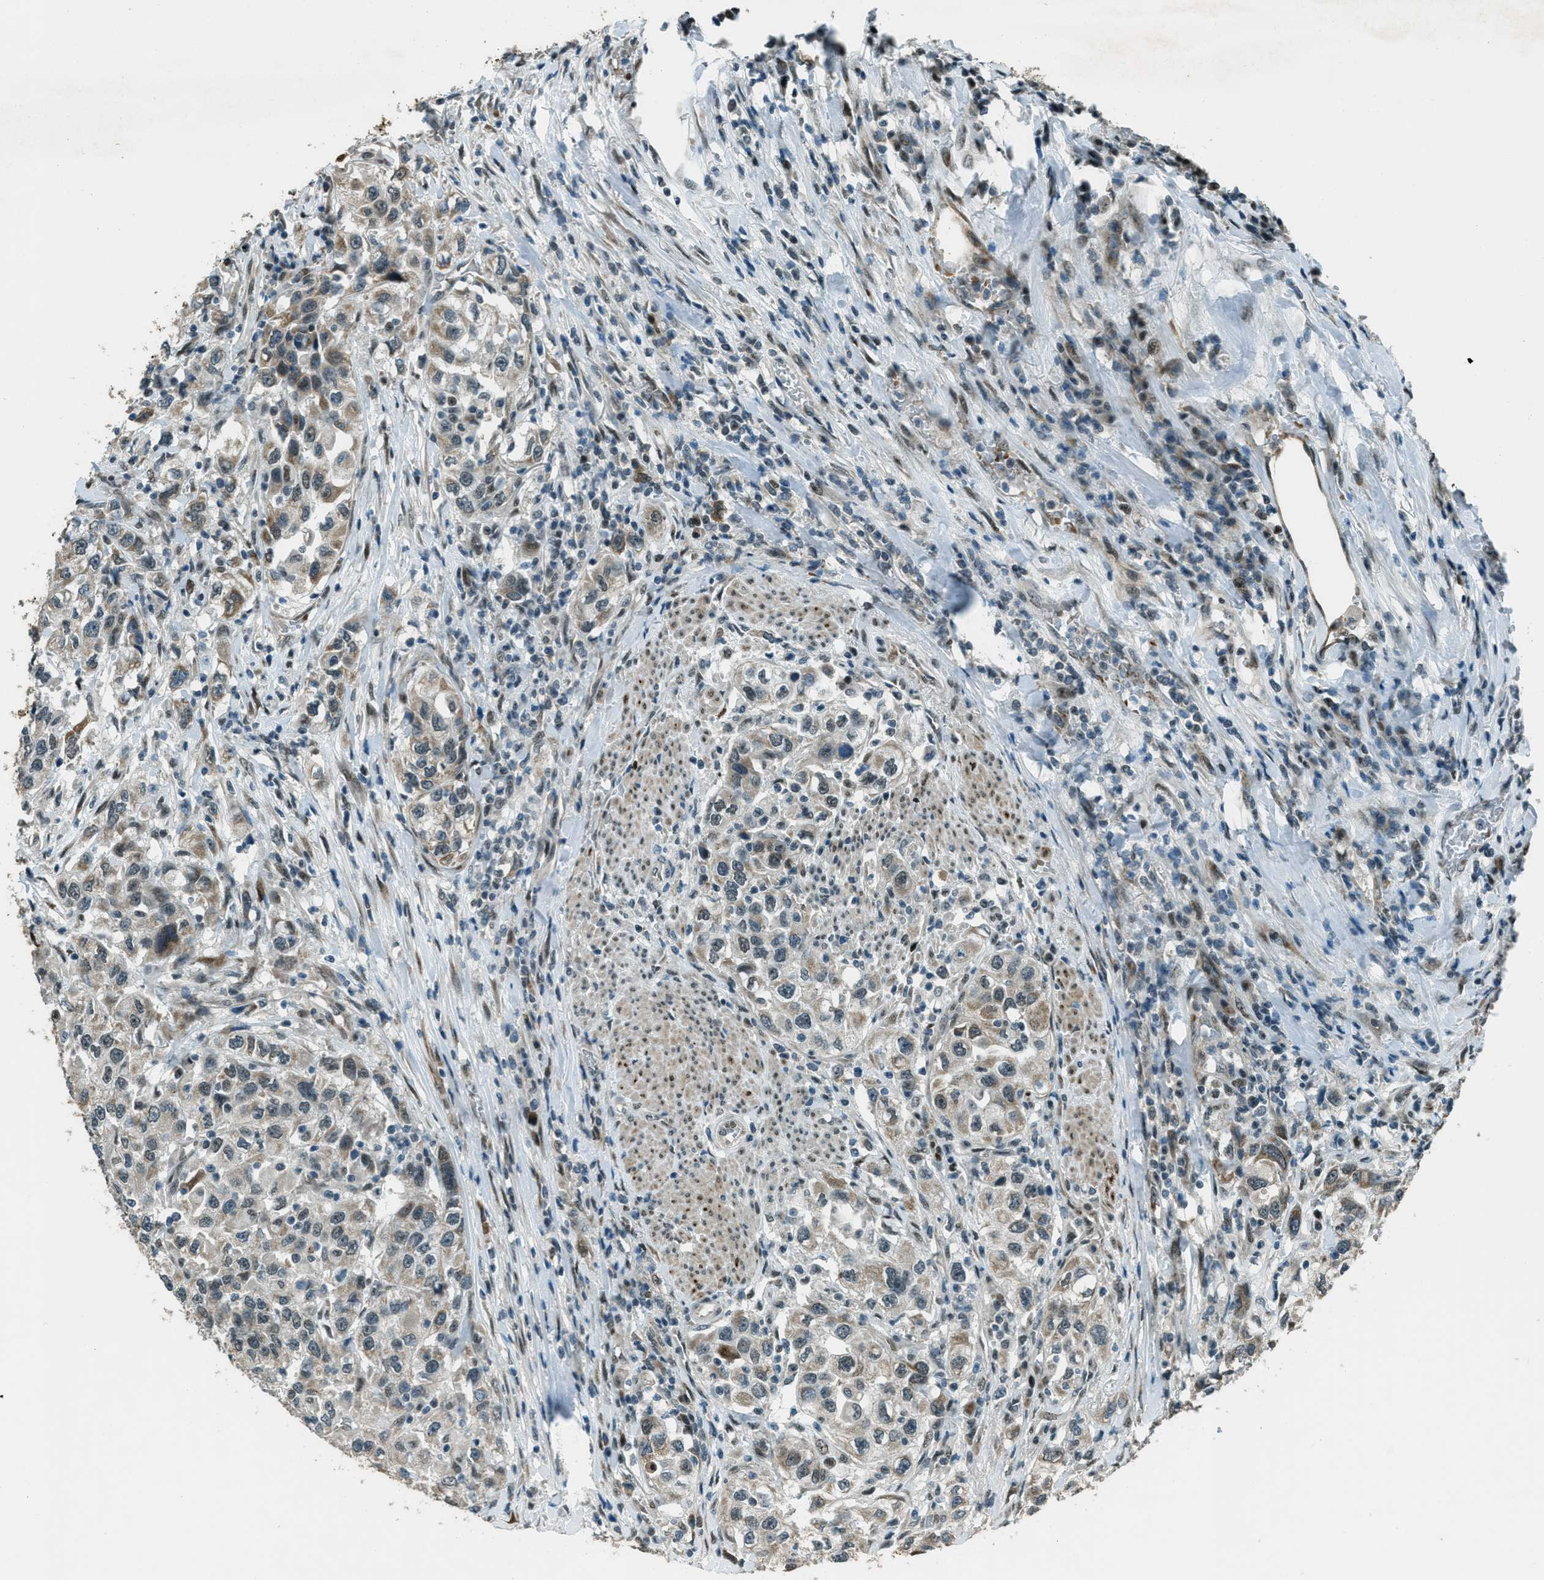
{"staining": {"intensity": "weak", "quantity": "25%-75%", "location": "cytoplasmic/membranous"}, "tissue": "urothelial cancer", "cell_type": "Tumor cells", "image_type": "cancer", "snomed": [{"axis": "morphology", "description": "Urothelial carcinoma, High grade"}, {"axis": "topography", "description": "Urinary bladder"}], "caption": "Weak cytoplasmic/membranous staining is seen in about 25%-75% of tumor cells in high-grade urothelial carcinoma.", "gene": "TARDBP", "patient": {"sex": "female", "age": 80}}